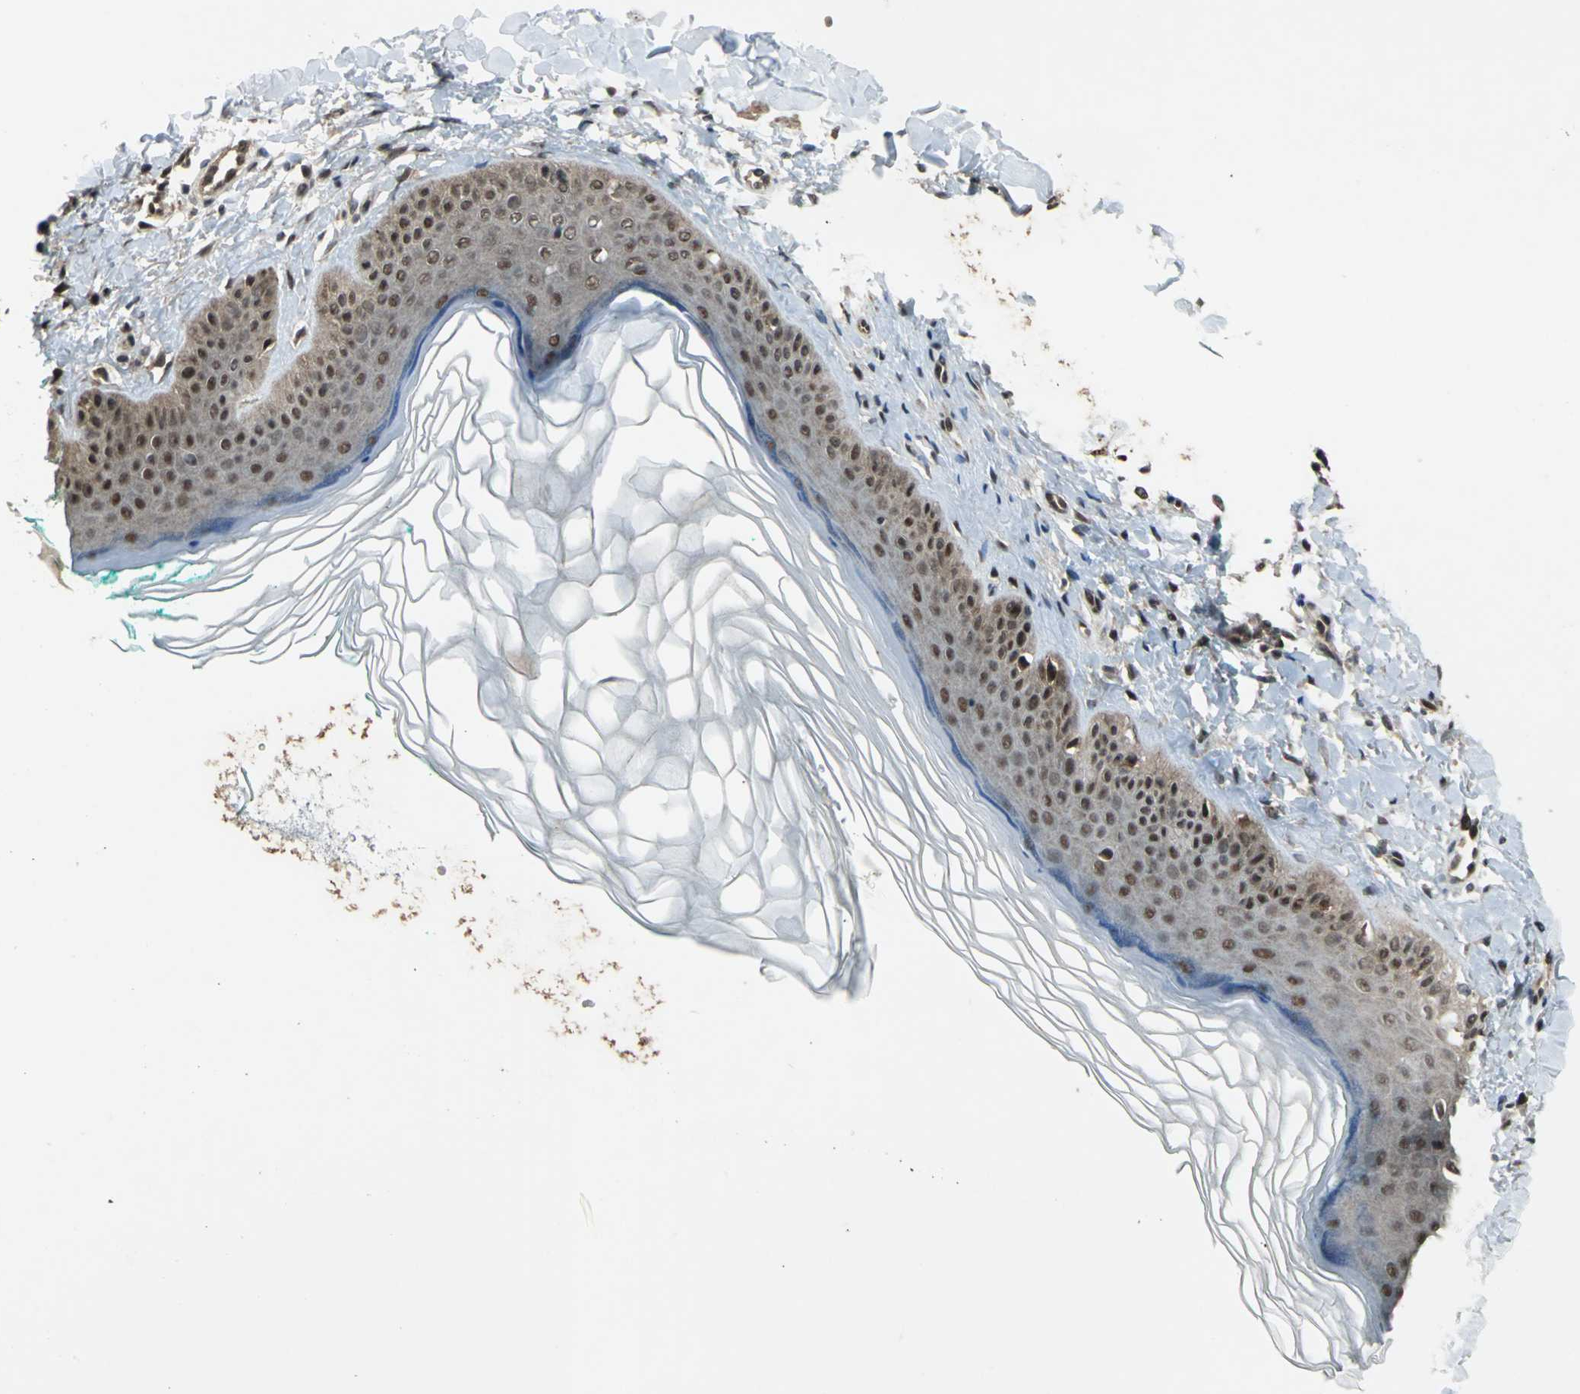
{"staining": {"intensity": "moderate", "quantity": ">75%", "location": "cytoplasmic/membranous,nuclear"}, "tissue": "skin", "cell_type": "Fibroblasts", "image_type": "normal", "snomed": [{"axis": "morphology", "description": "Normal tissue, NOS"}, {"axis": "topography", "description": "Skin"}], "caption": "High-power microscopy captured an IHC photomicrograph of unremarkable skin, revealing moderate cytoplasmic/membranous,nuclear expression in about >75% of fibroblasts. (Brightfield microscopy of DAB IHC at high magnification).", "gene": "COPS5", "patient": {"sex": "male", "age": 71}}